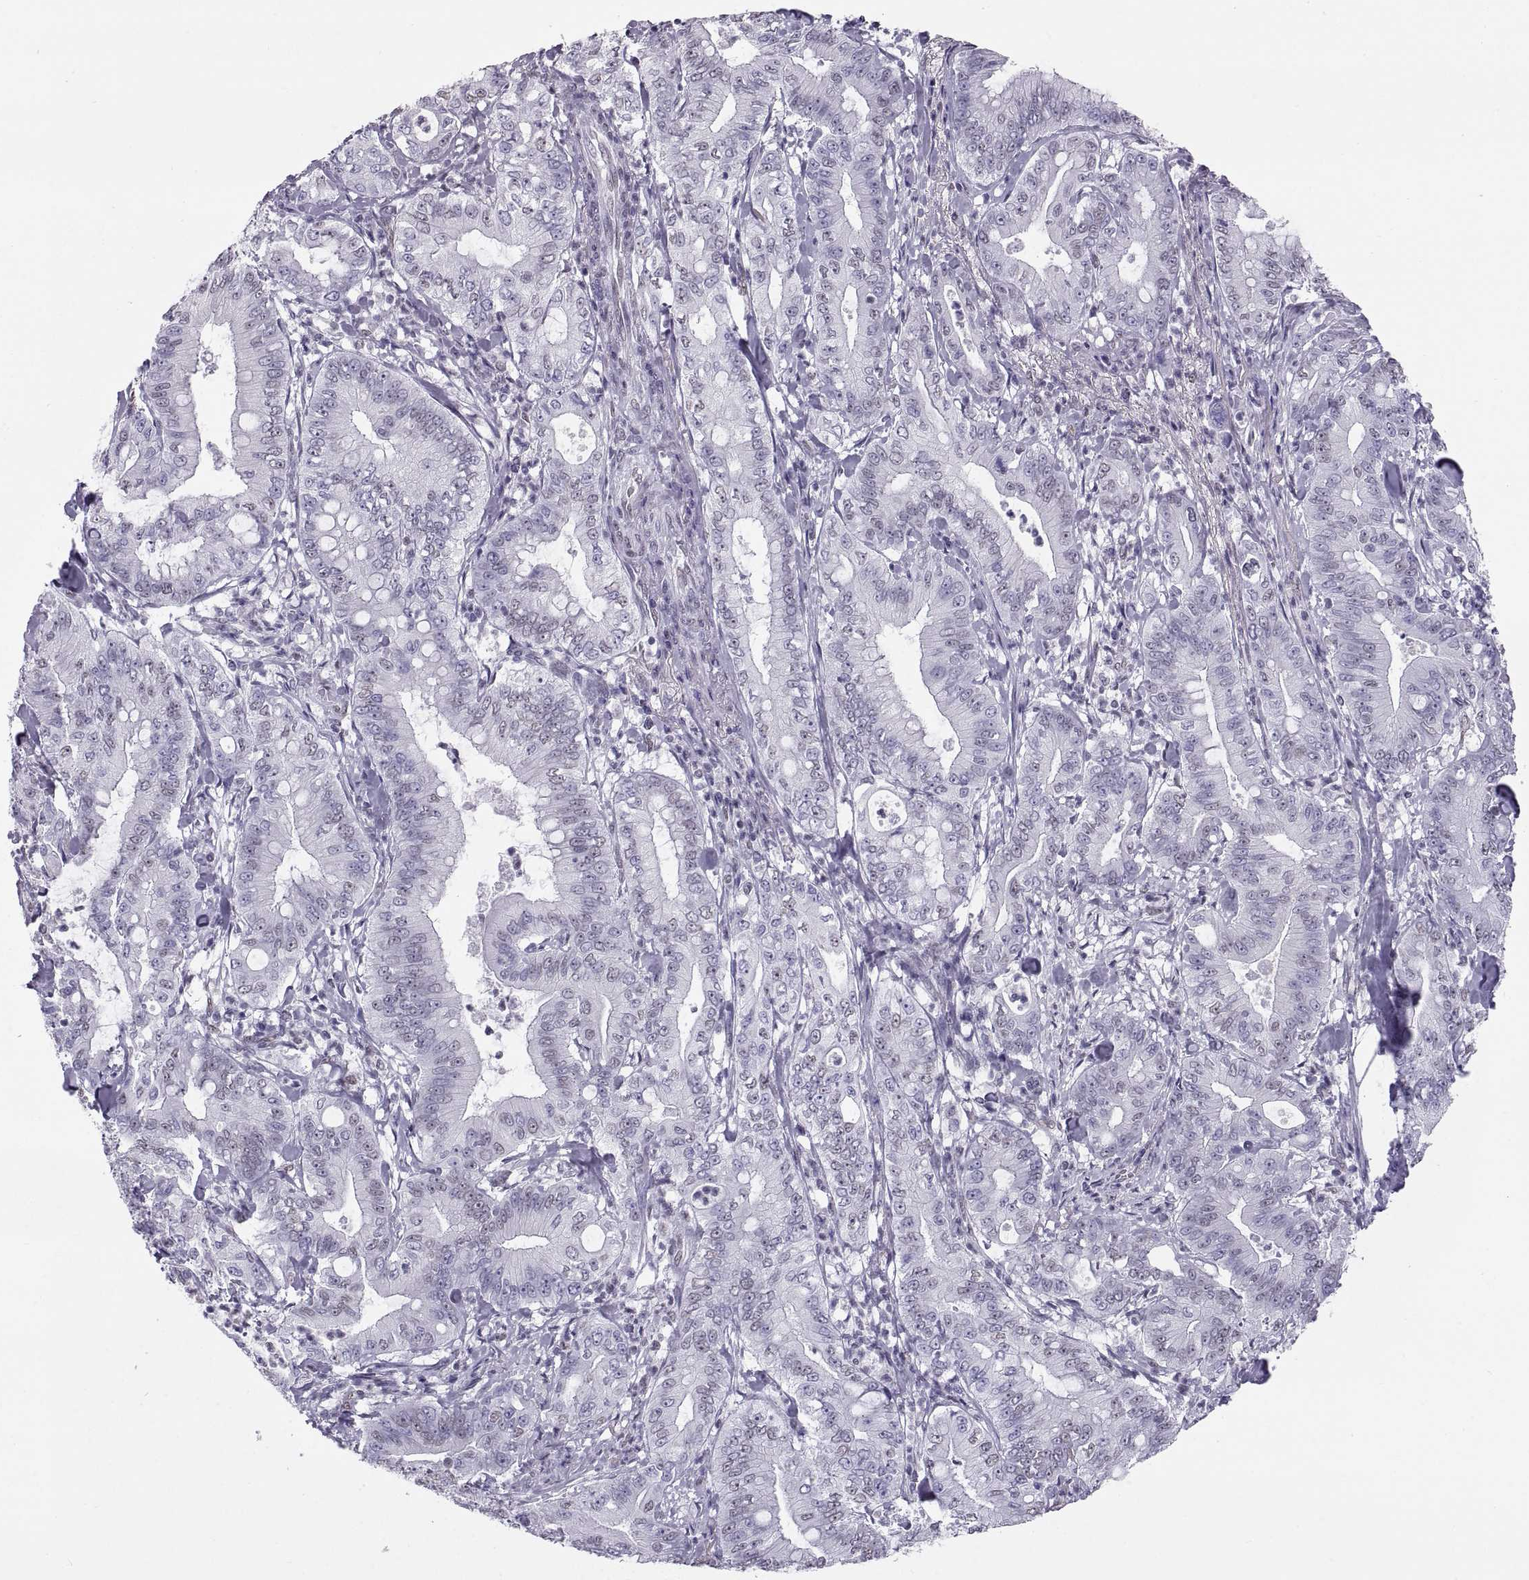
{"staining": {"intensity": "negative", "quantity": "none", "location": "none"}, "tissue": "pancreatic cancer", "cell_type": "Tumor cells", "image_type": "cancer", "snomed": [{"axis": "morphology", "description": "Adenocarcinoma, NOS"}, {"axis": "topography", "description": "Pancreas"}], "caption": "Immunohistochemical staining of human pancreatic adenocarcinoma reveals no significant expression in tumor cells.", "gene": "CARTPT", "patient": {"sex": "male", "age": 71}}